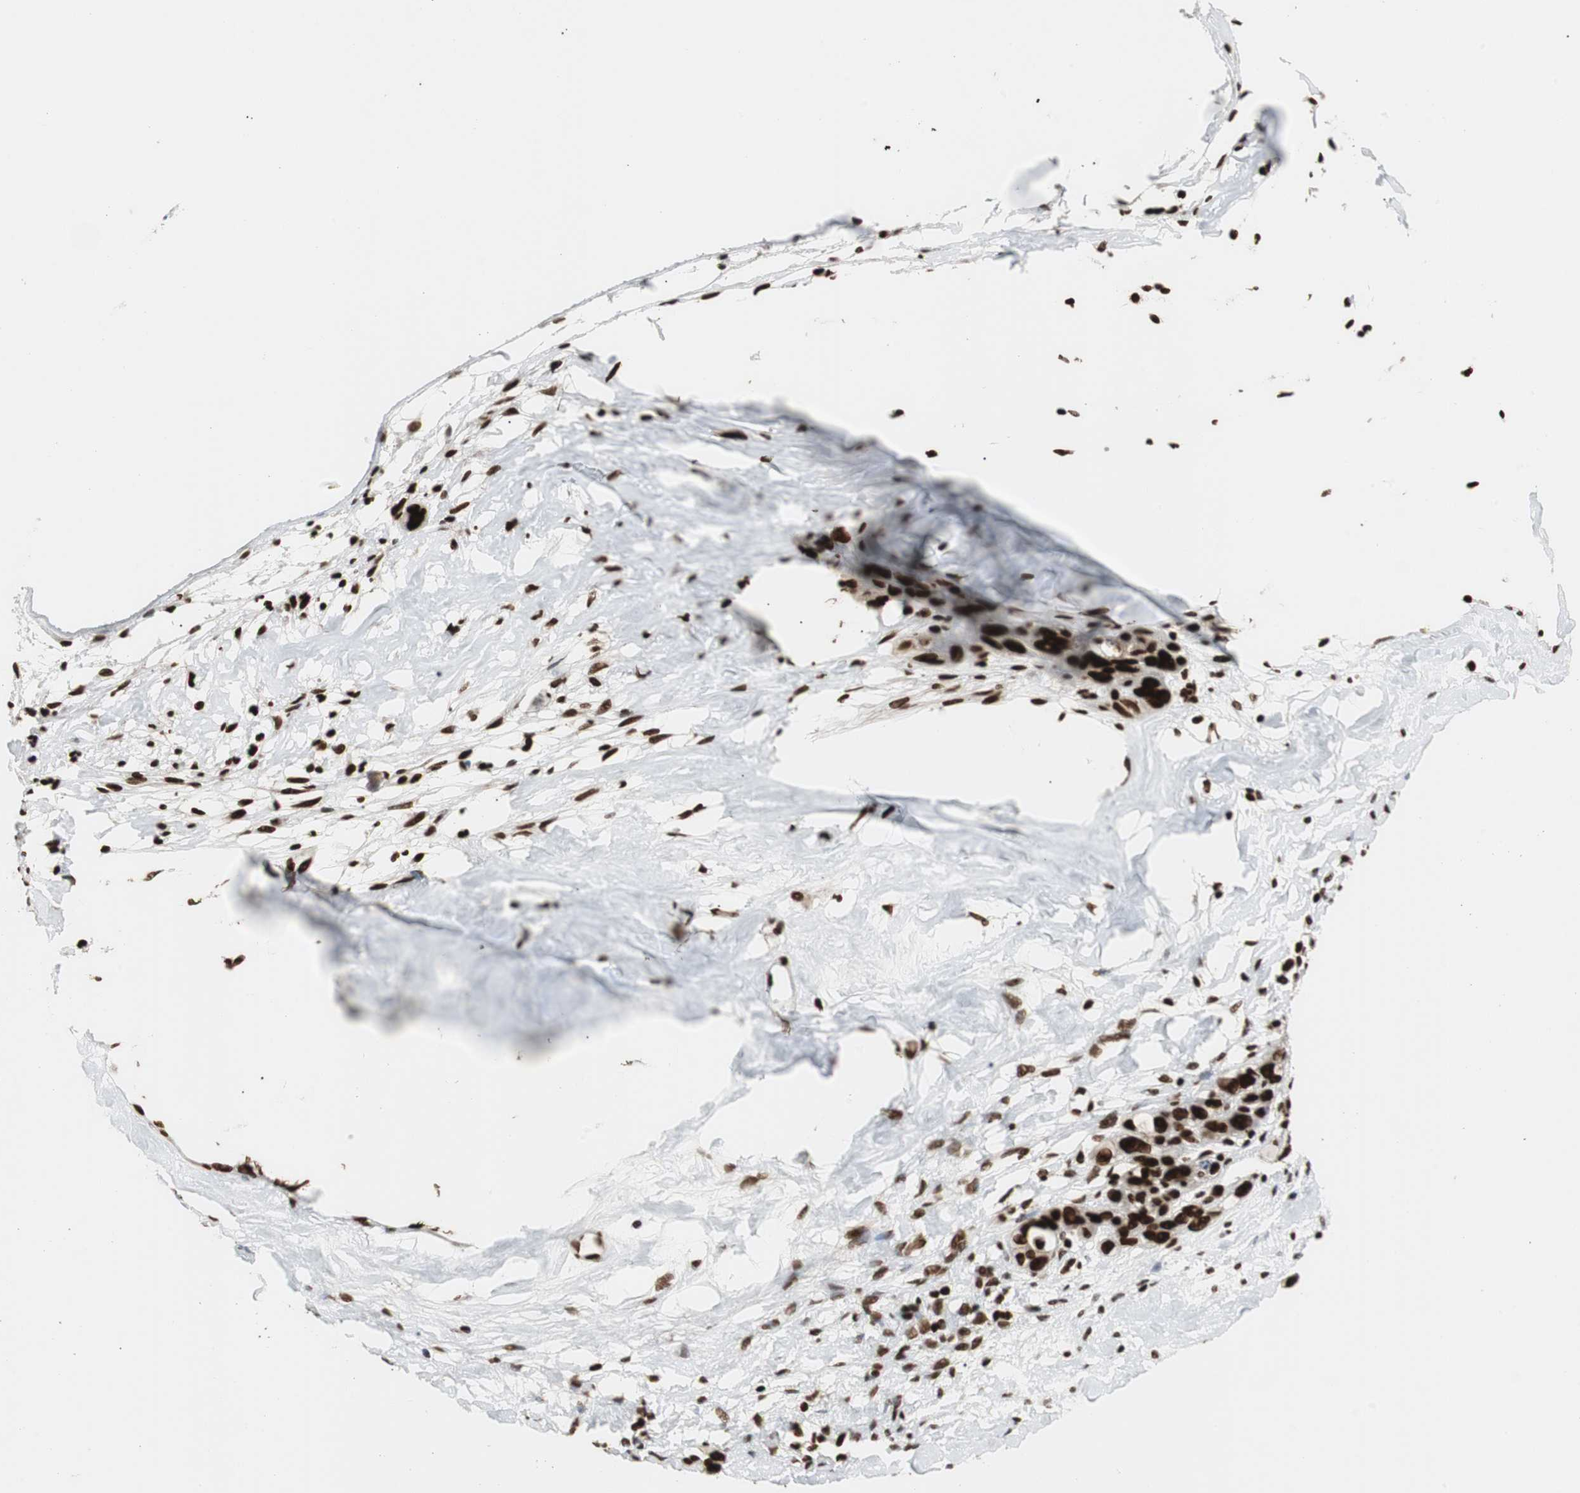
{"staining": {"intensity": "strong", "quantity": ">75%", "location": "nuclear"}, "tissue": "ovarian cancer", "cell_type": "Tumor cells", "image_type": "cancer", "snomed": [{"axis": "morphology", "description": "Cystadenocarcinoma, serous, NOS"}, {"axis": "topography", "description": "Ovary"}], "caption": "Protein staining by IHC demonstrates strong nuclear positivity in about >75% of tumor cells in ovarian cancer.", "gene": "MTA2", "patient": {"sex": "female", "age": 66}}